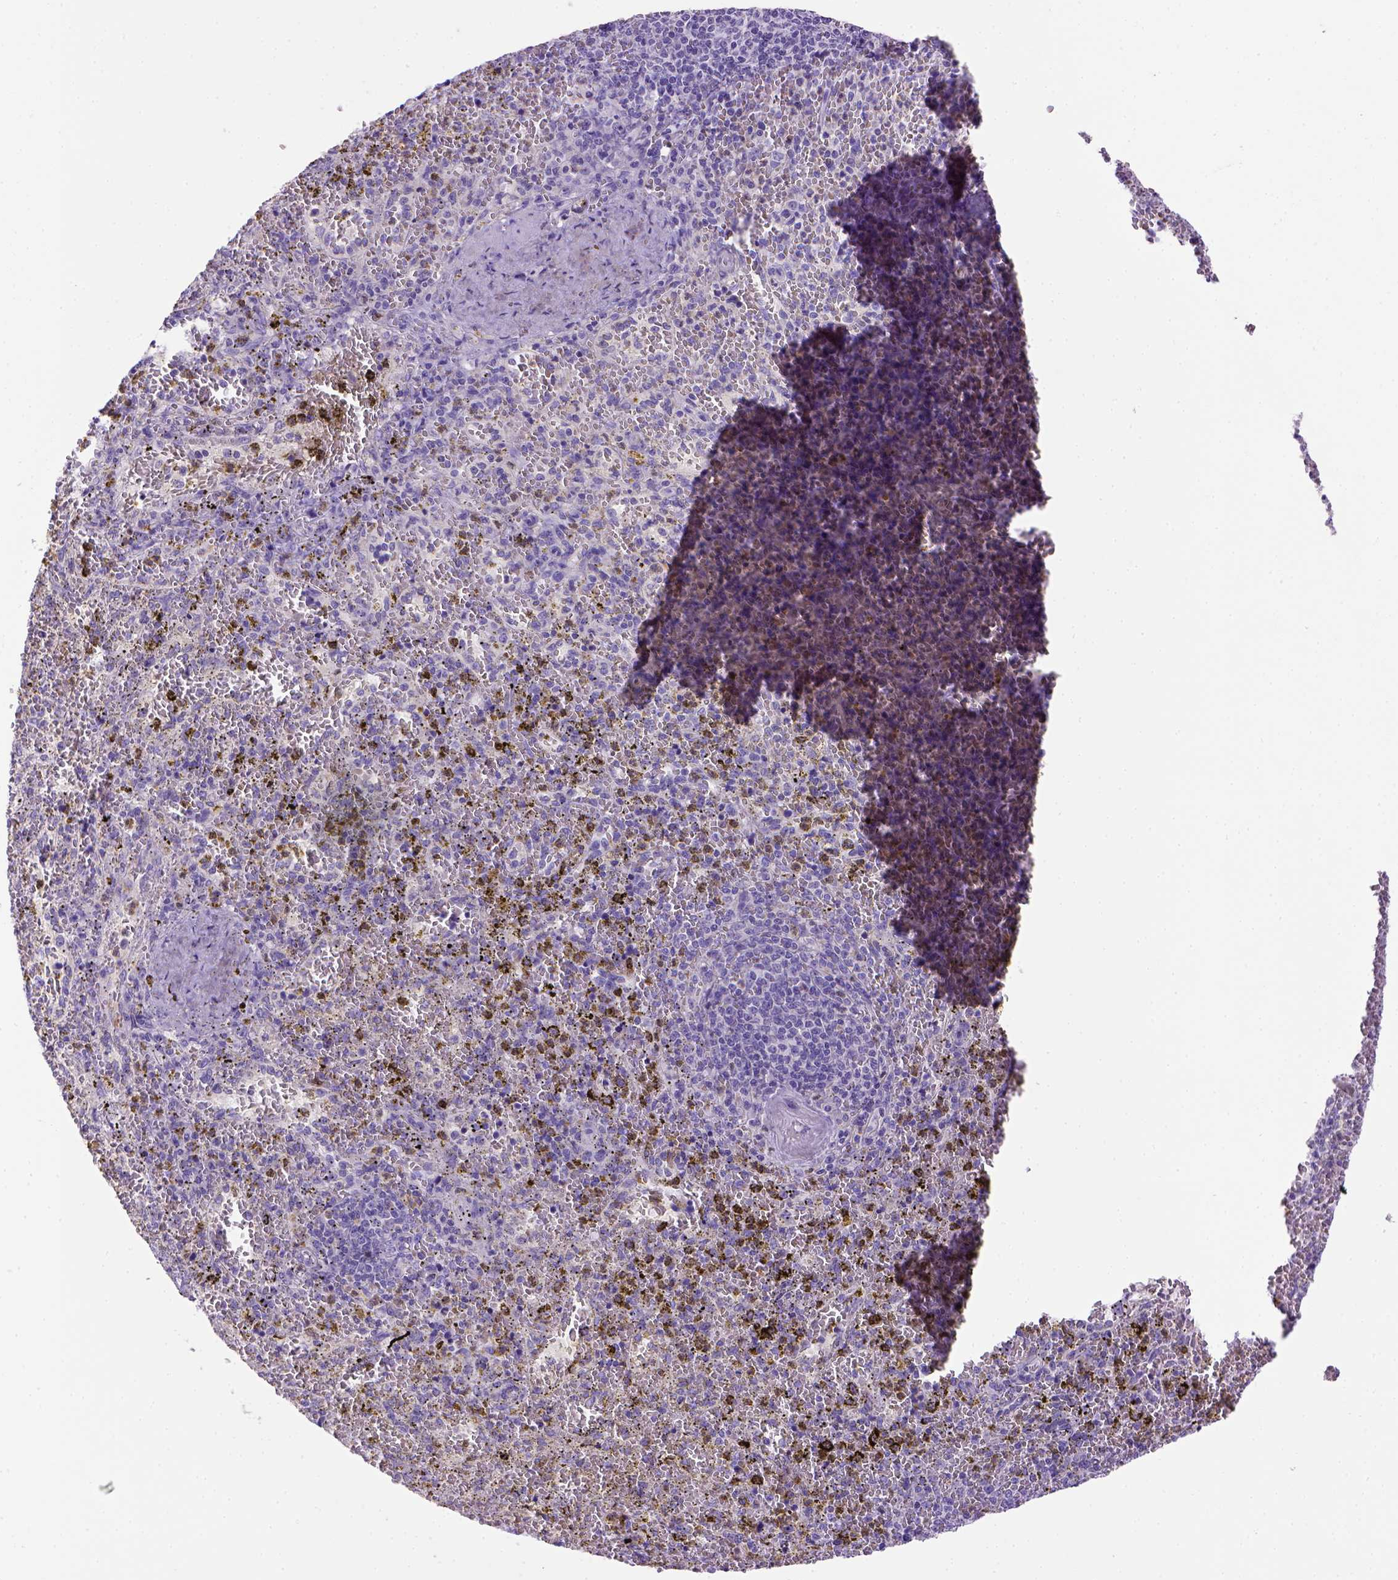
{"staining": {"intensity": "negative", "quantity": "none", "location": "none"}, "tissue": "spleen", "cell_type": "Cells in red pulp", "image_type": "normal", "snomed": [{"axis": "morphology", "description": "Normal tissue, NOS"}, {"axis": "topography", "description": "Spleen"}], "caption": "A micrograph of spleen stained for a protein demonstrates no brown staining in cells in red pulp.", "gene": "BAAT", "patient": {"sex": "female", "age": 50}}